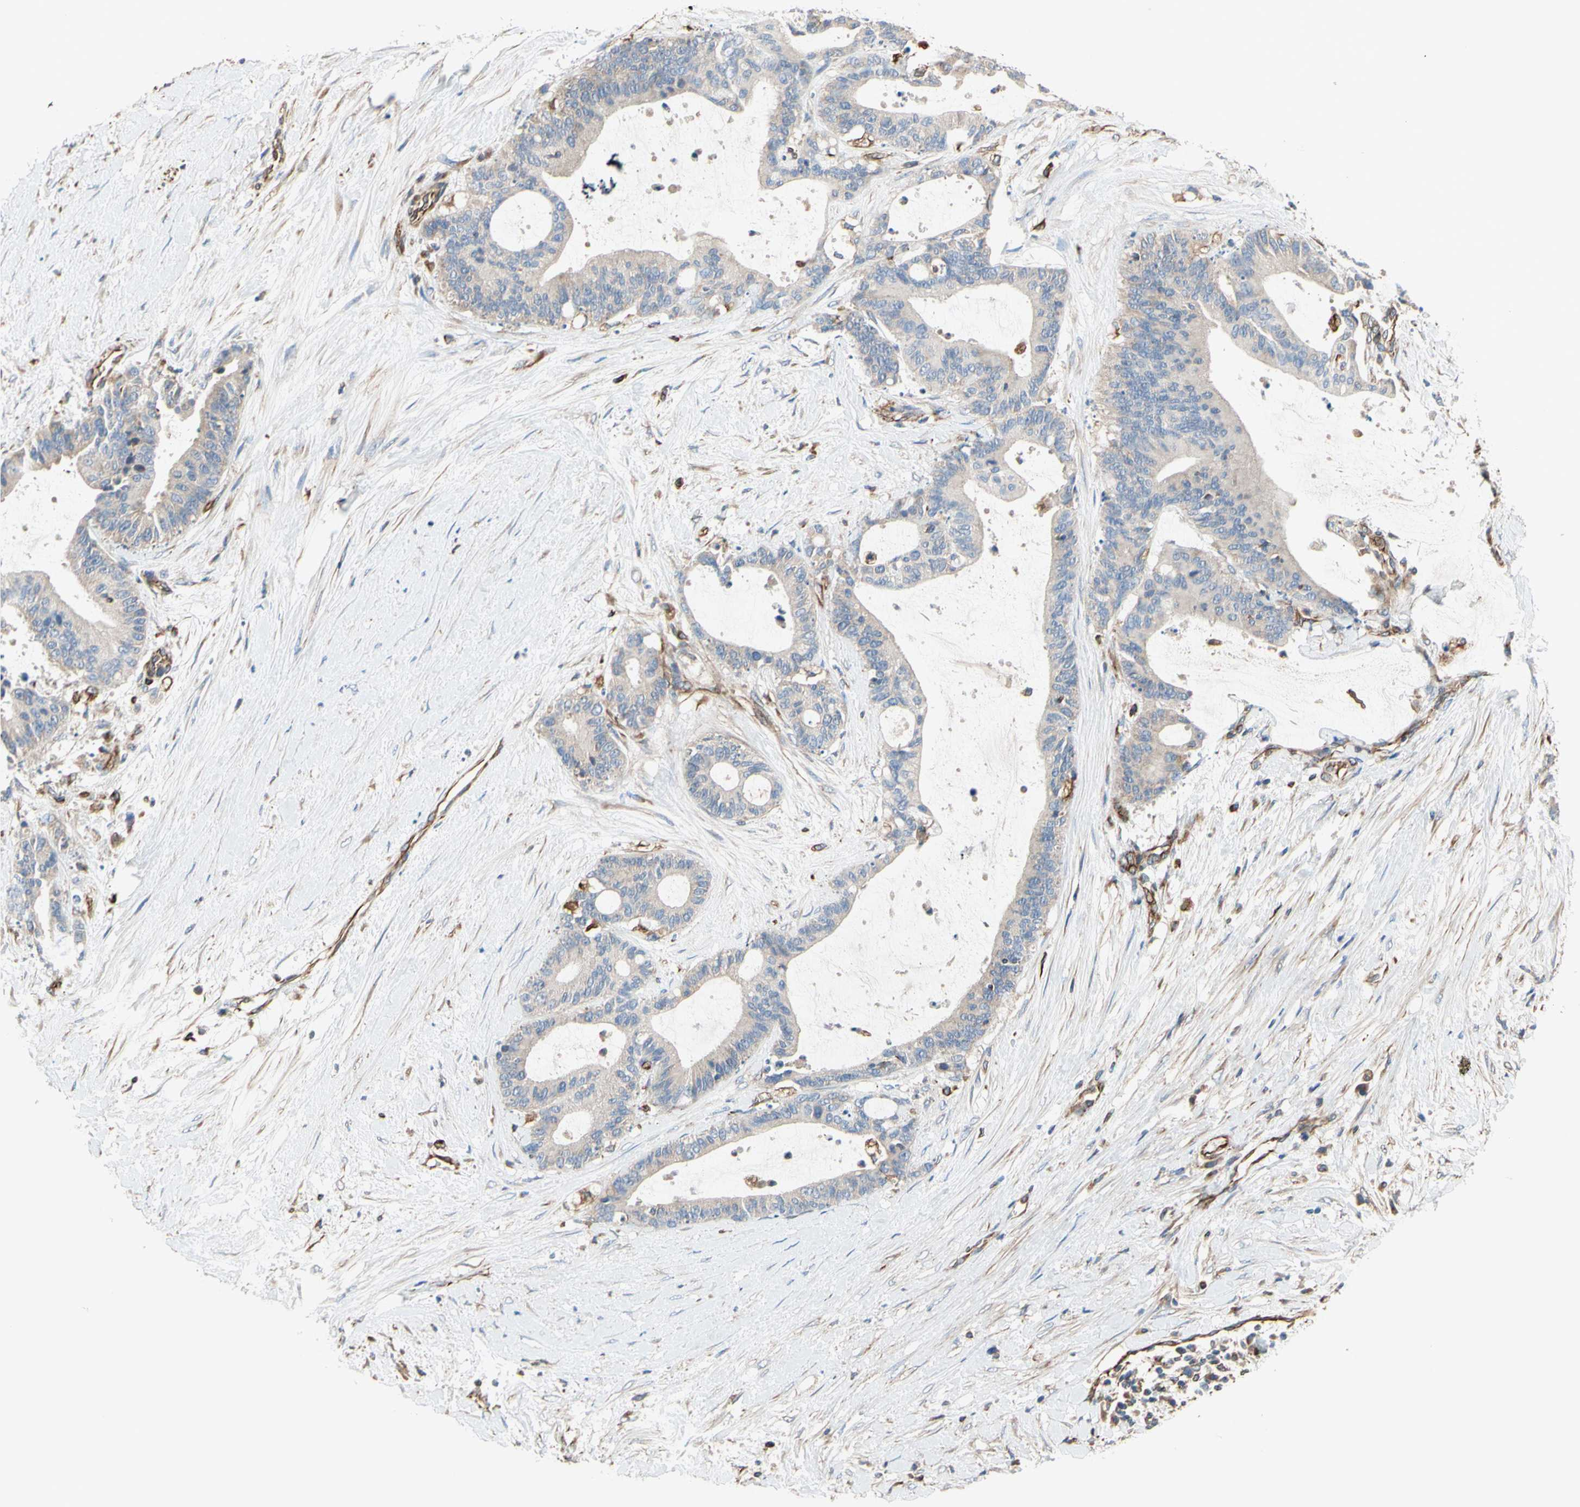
{"staining": {"intensity": "weak", "quantity": "25%-75%", "location": "cytoplasmic/membranous"}, "tissue": "liver cancer", "cell_type": "Tumor cells", "image_type": "cancer", "snomed": [{"axis": "morphology", "description": "Cholangiocarcinoma"}, {"axis": "topography", "description": "Liver"}], "caption": "Human cholangiocarcinoma (liver) stained with a protein marker shows weak staining in tumor cells.", "gene": "TRAF2", "patient": {"sex": "female", "age": 73}}